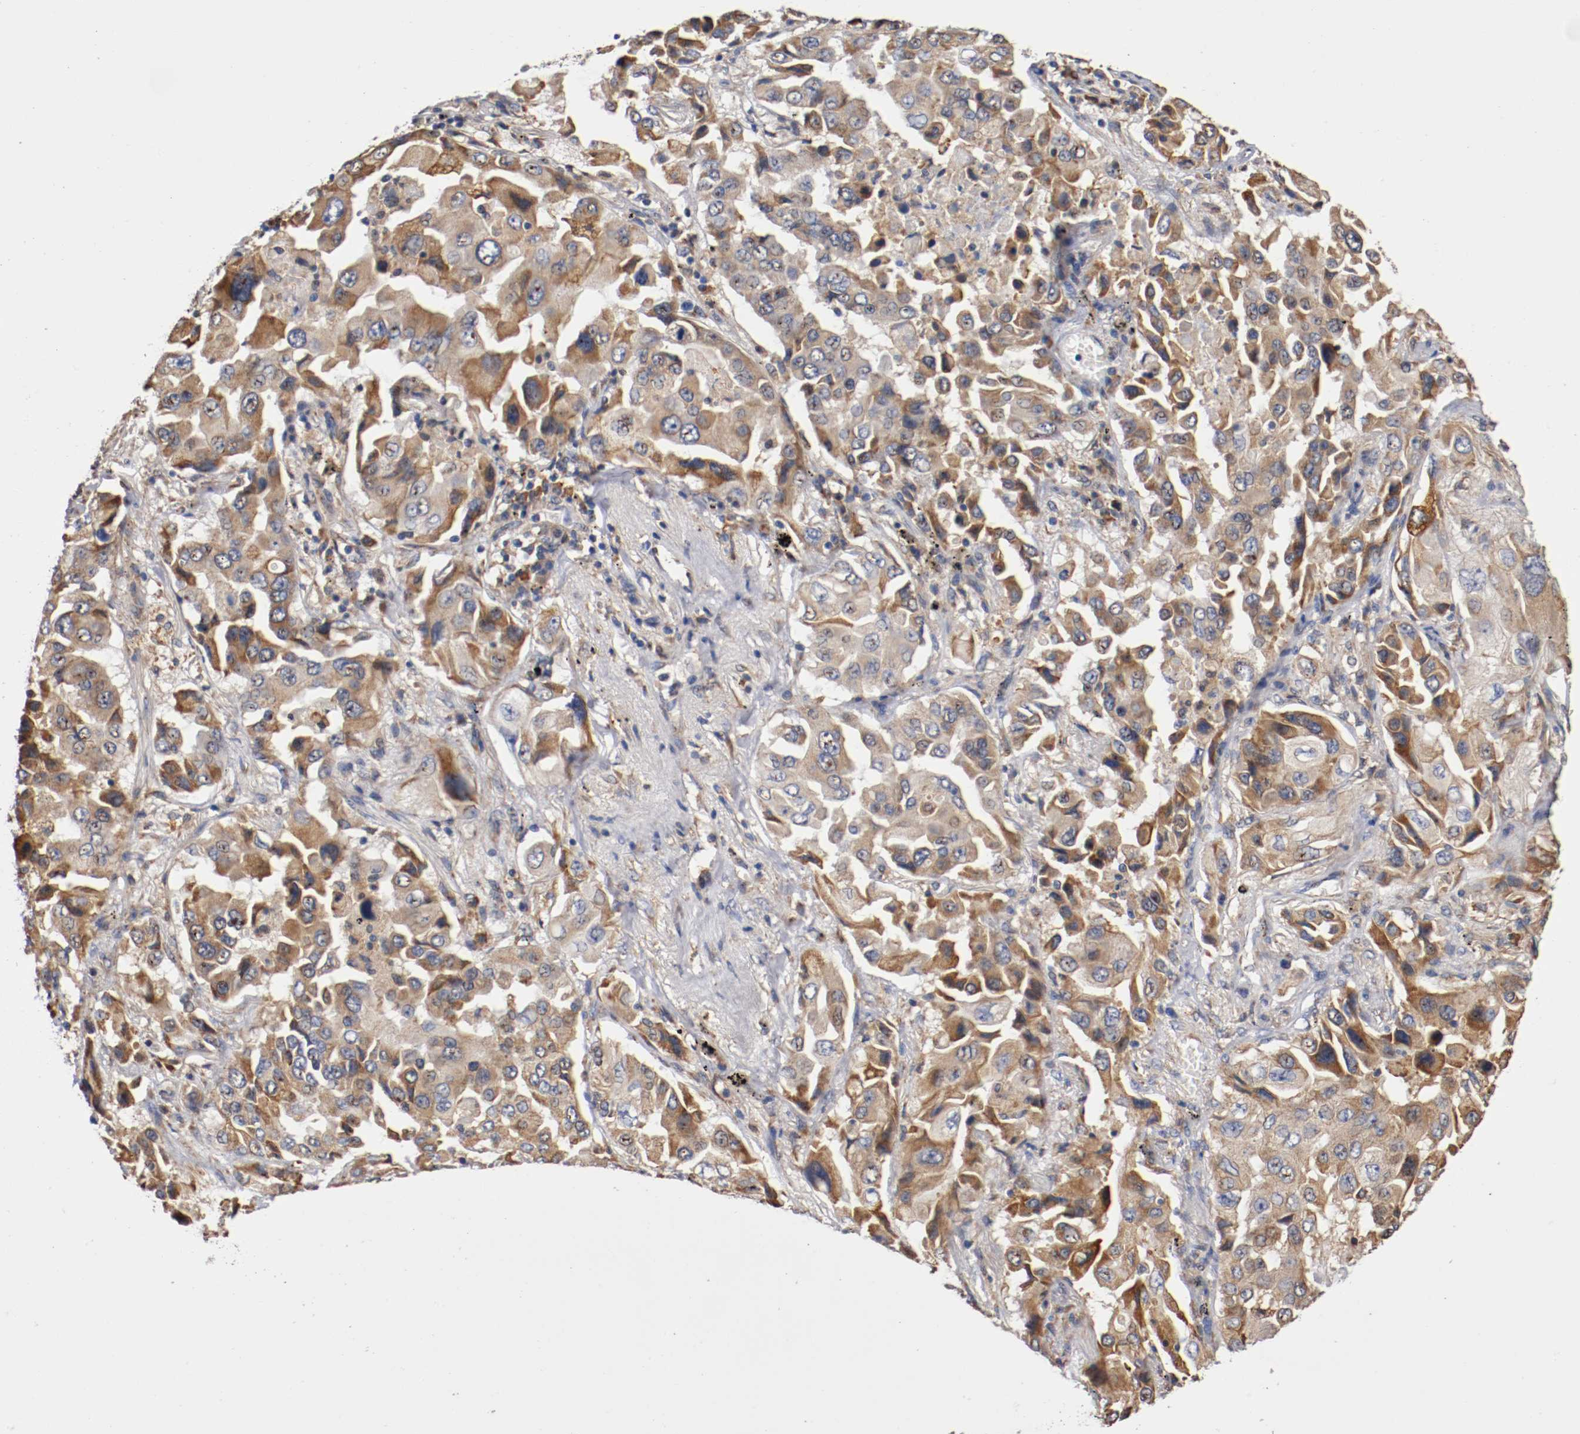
{"staining": {"intensity": "moderate", "quantity": ">75%", "location": "cytoplasmic/membranous"}, "tissue": "lung cancer", "cell_type": "Tumor cells", "image_type": "cancer", "snomed": [{"axis": "morphology", "description": "Adenocarcinoma, NOS"}, {"axis": "topography", "description": "Lung"}], "caption": "A high-resolution image shows immunohistochemistry (IHC) staining of adenocarcinoma (lung), which displays moderate cytoplasmic/membranous staining in about >75% of tumor cells.", "gene": "TNFSF13", "patient": {"sex": "female", "age": 65}}